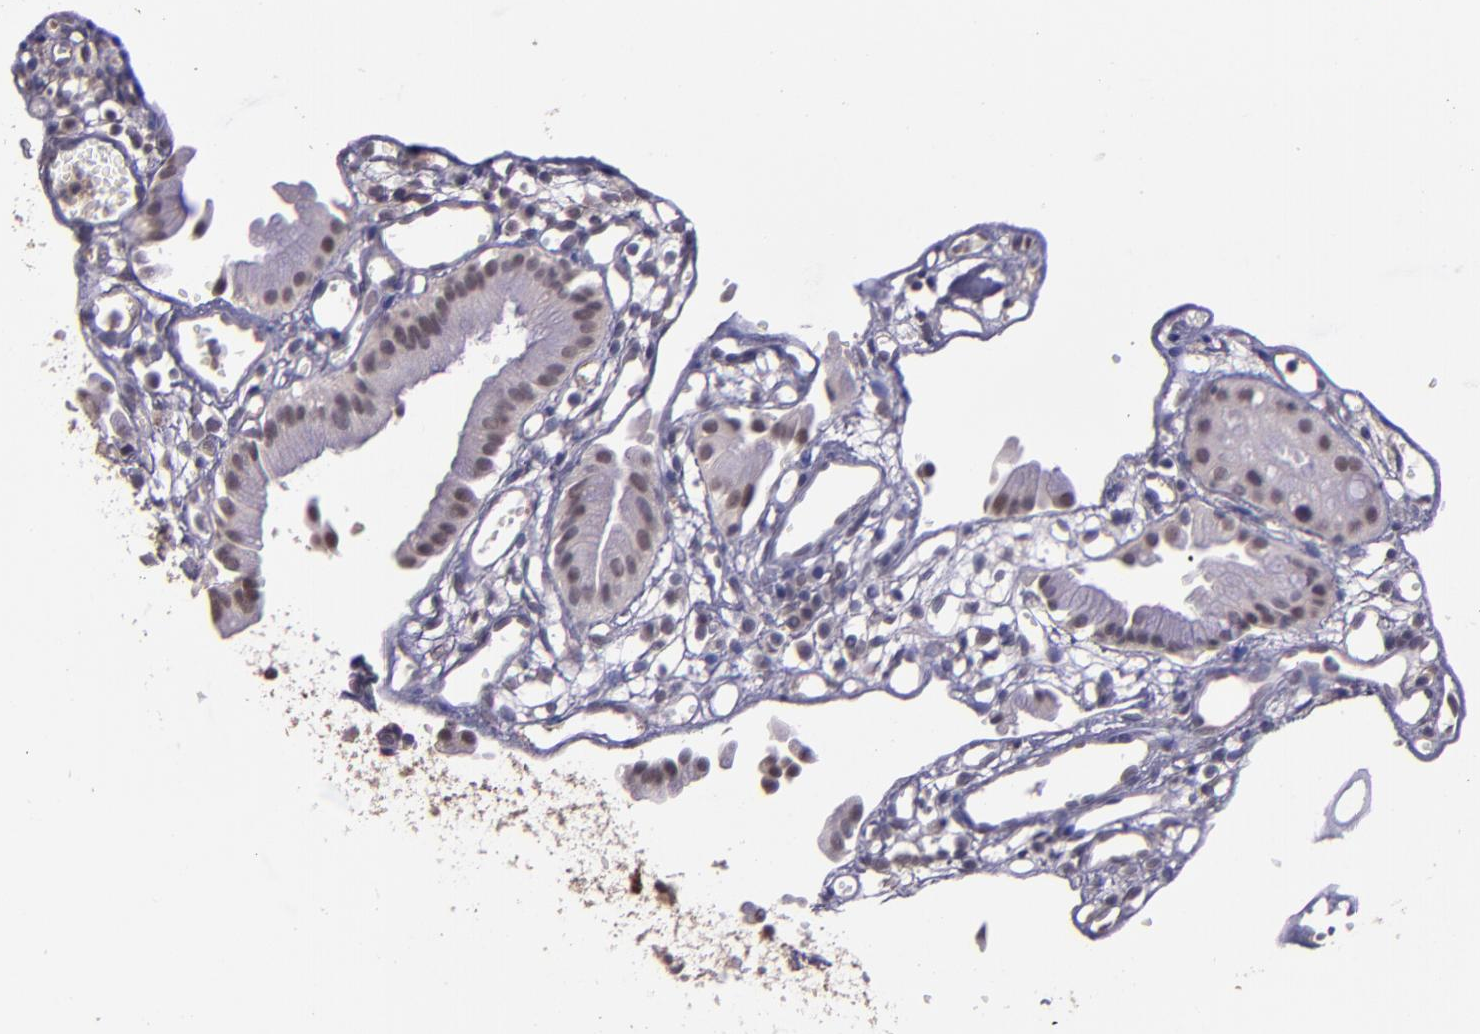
{"staining": {"intensity": "weak", "quantity": "25%-75%", "location": "cytoplasmic/membranous"}, "tissue": "gallbladder", "cell_type": "Glandular cells", "image_type": "normal", "snomed": [{"axis": "morphology", "description": "Normal tissue, NOS"}, {"axis": "topography", "description": "Gallbladder"}], "caption": "Protein analysis of benign gallbladder displays weak cytoplasmic/membranous expression in about 25%-75% of glandular cells.", "gene": "TAF7L", "patient": {"sex": "male", "age": 65}}